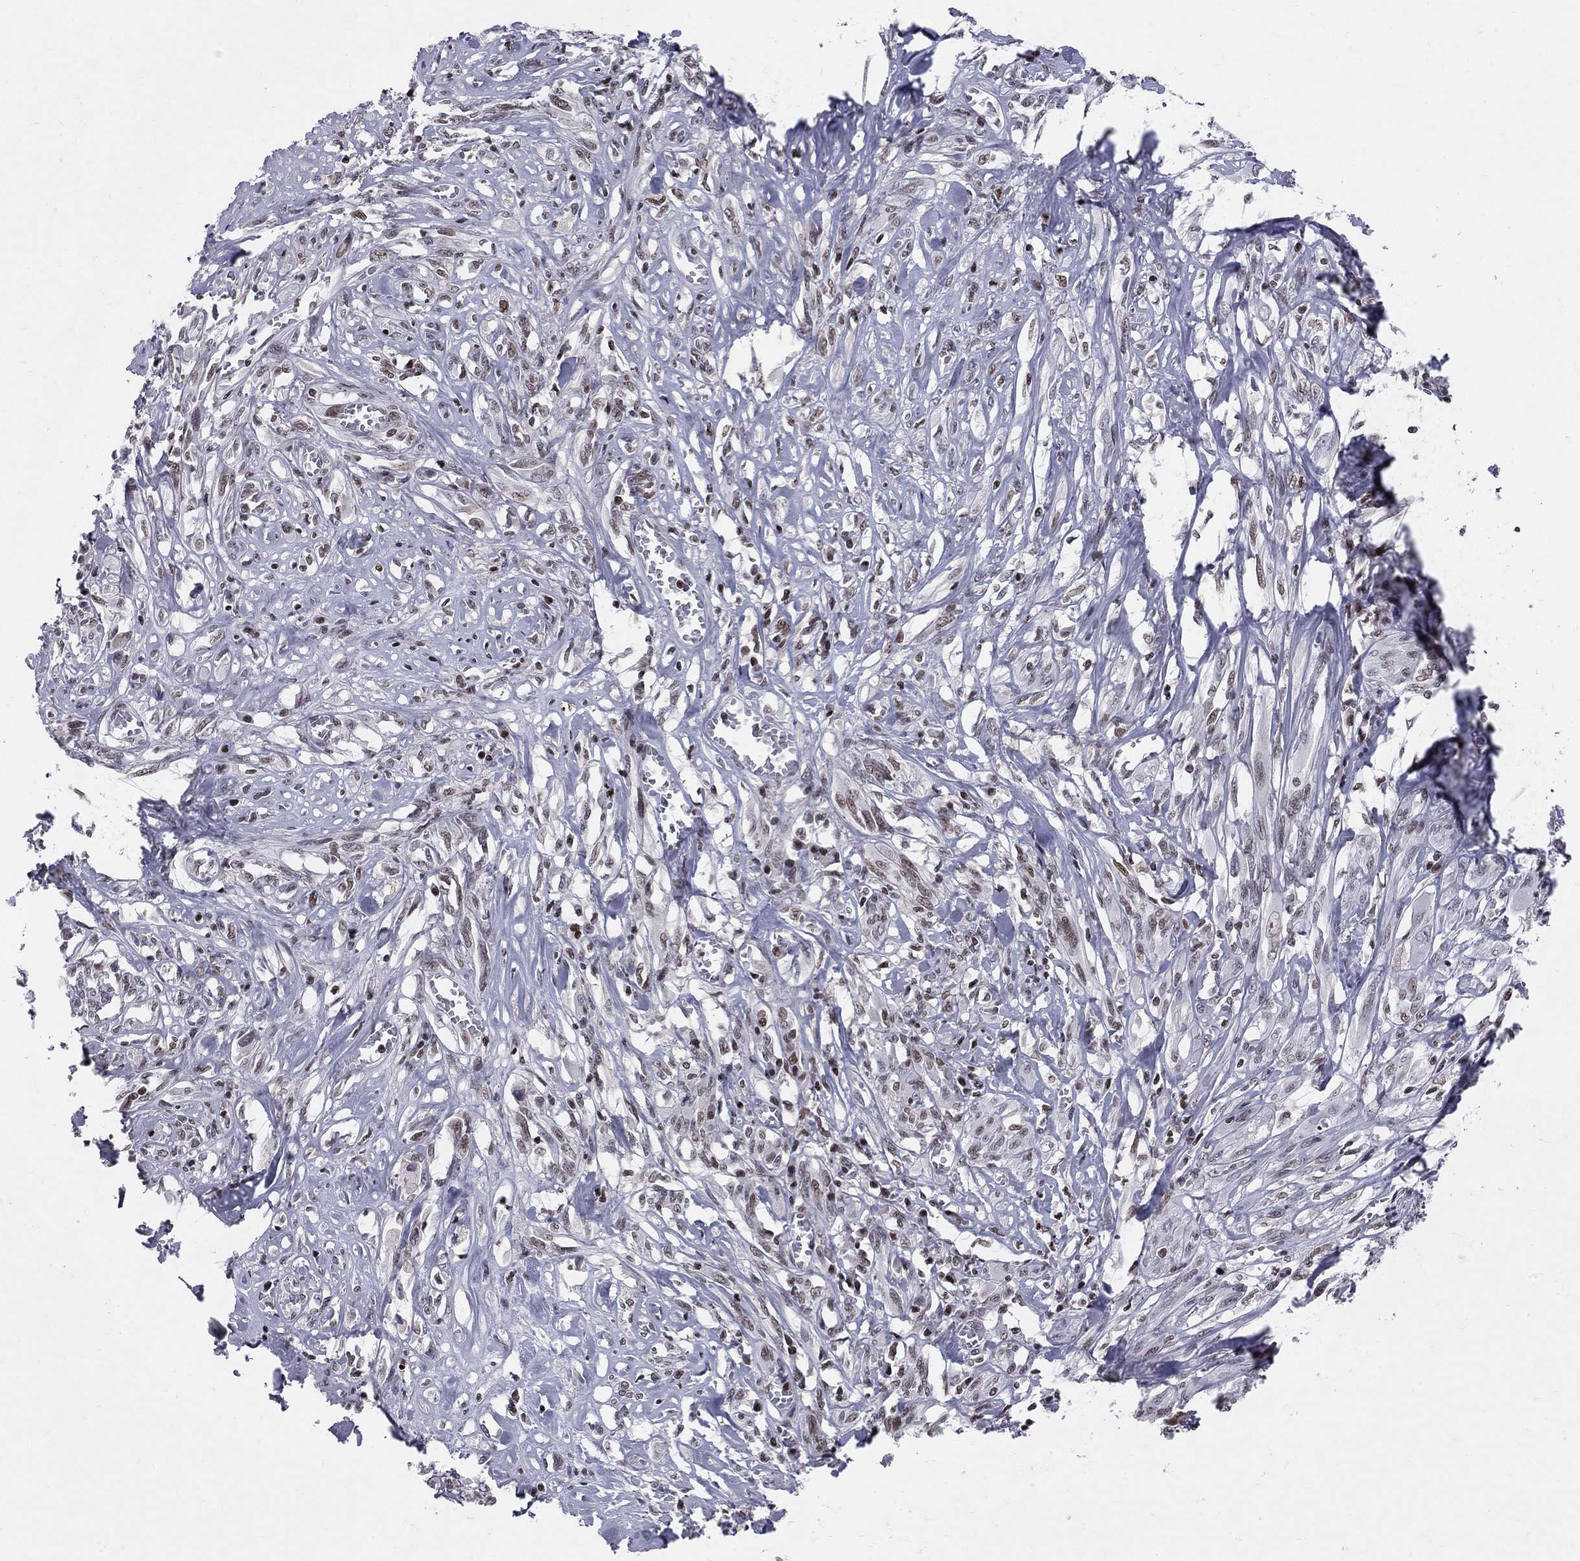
{"staining": {"intensity": "moderate", "quantity": "25%-75%", "location": "nuclear"}, "tissue": "melanoma", "cell_type": "Tumor cells", "image_type": "cancer", "snomed": [{"axis": "morphology", "description": "Malignant melanoma, NOS"}, {"axis": "topography", "description": "Skin"}], "caption": "Approximately 25%-75% of tumor cells in malignant melanoma show moderate nuclear protein staining as visualized by brown immunohistochemical staining.", "gene": "RNASEH2C", "patient": {"sex": "female", "age": 91}}